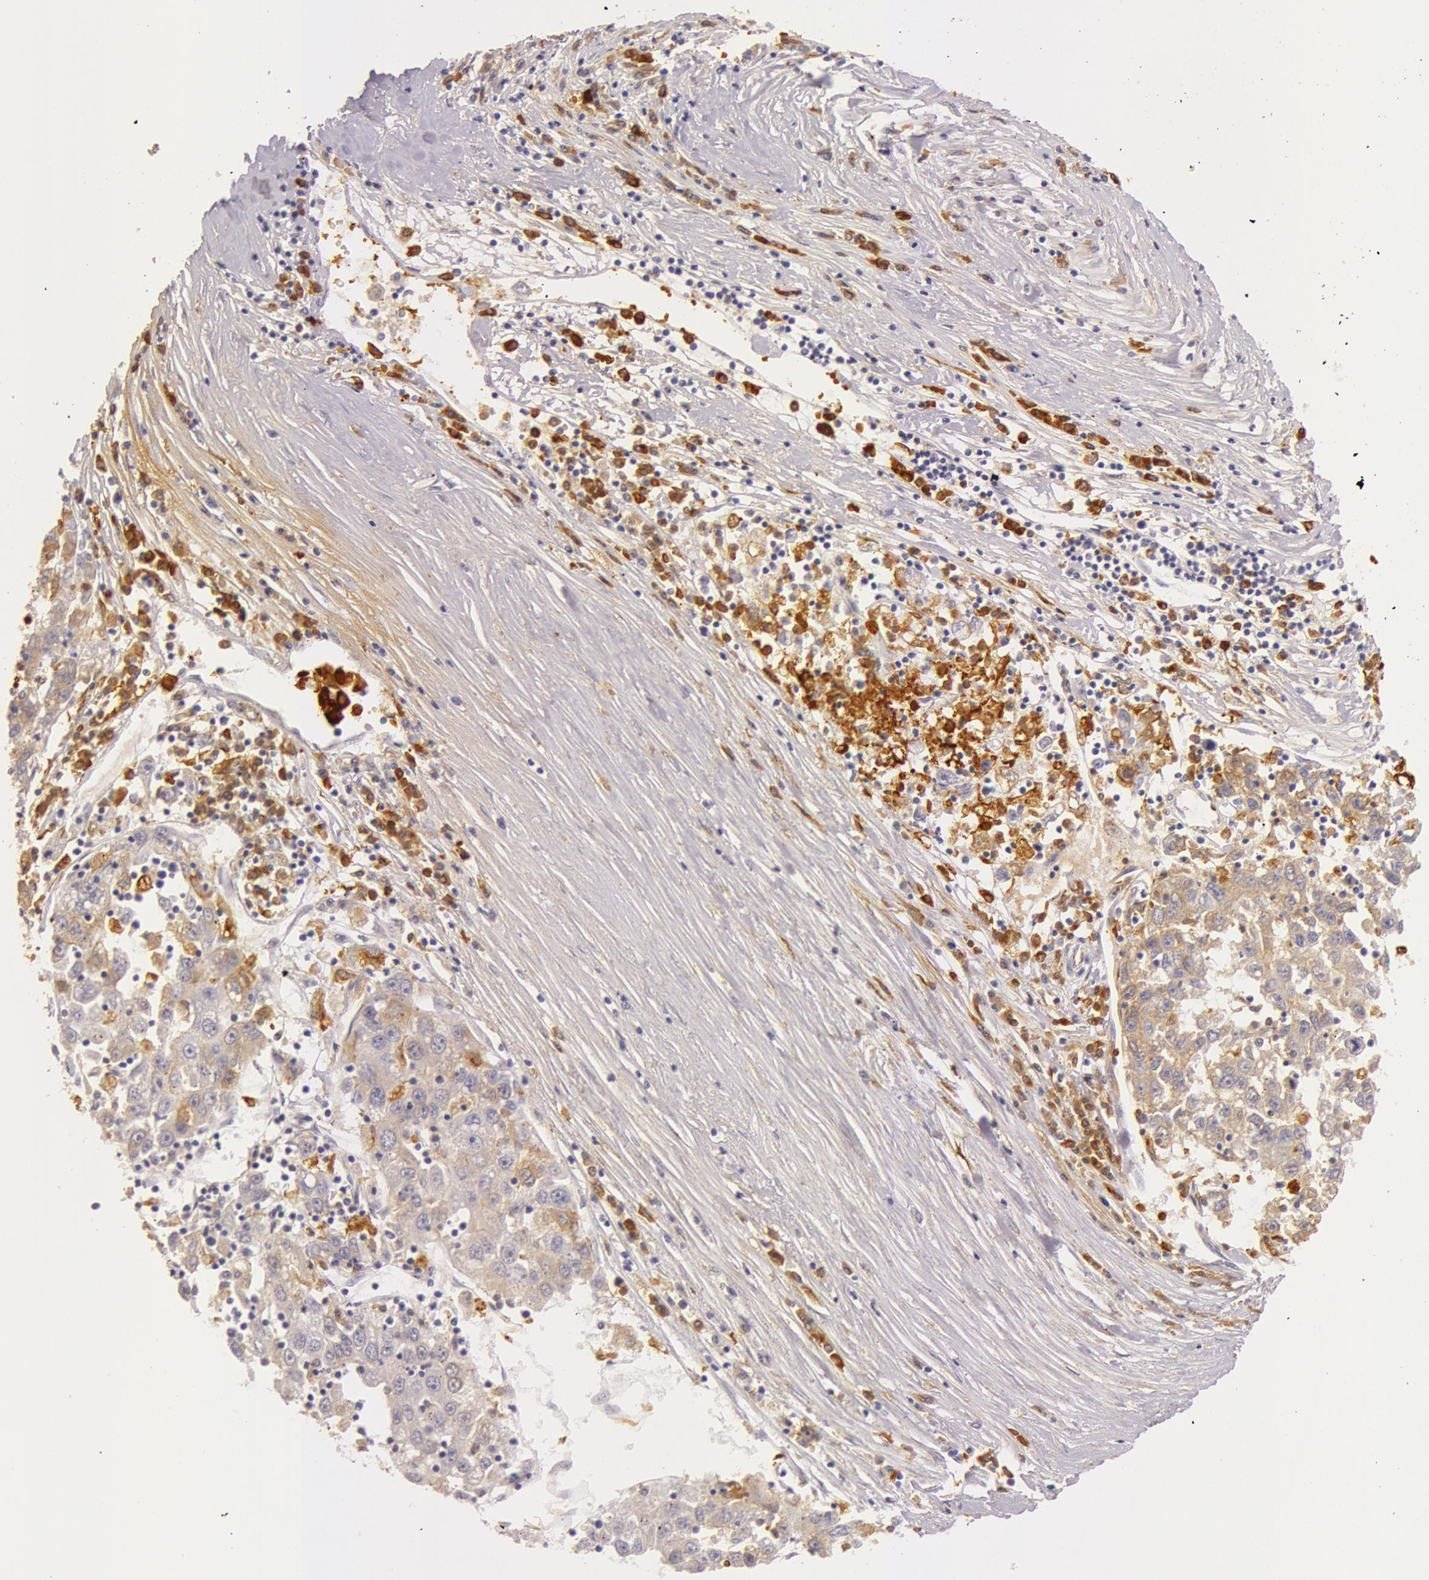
{"staining": {"intensity": "moderate", "quantity": "25%-75%", "location": "cytoplasmic/membranous"}, "tissue": "liver cancer", "cell_type": "Tumor cells", "image_type": "cancer", "snomed": [{"axis": "morphology", "description": "Carcinoma, Hepatocellular, NOS"}, {"axis": "topography", "description": "Liver"}], "caption": "Liver hepatocellular carcinoma stained with a protein marker shows moderate staining in tumor cells.", "gene": "C4BPA", "patient": {"sex": "male", "age": 49}}